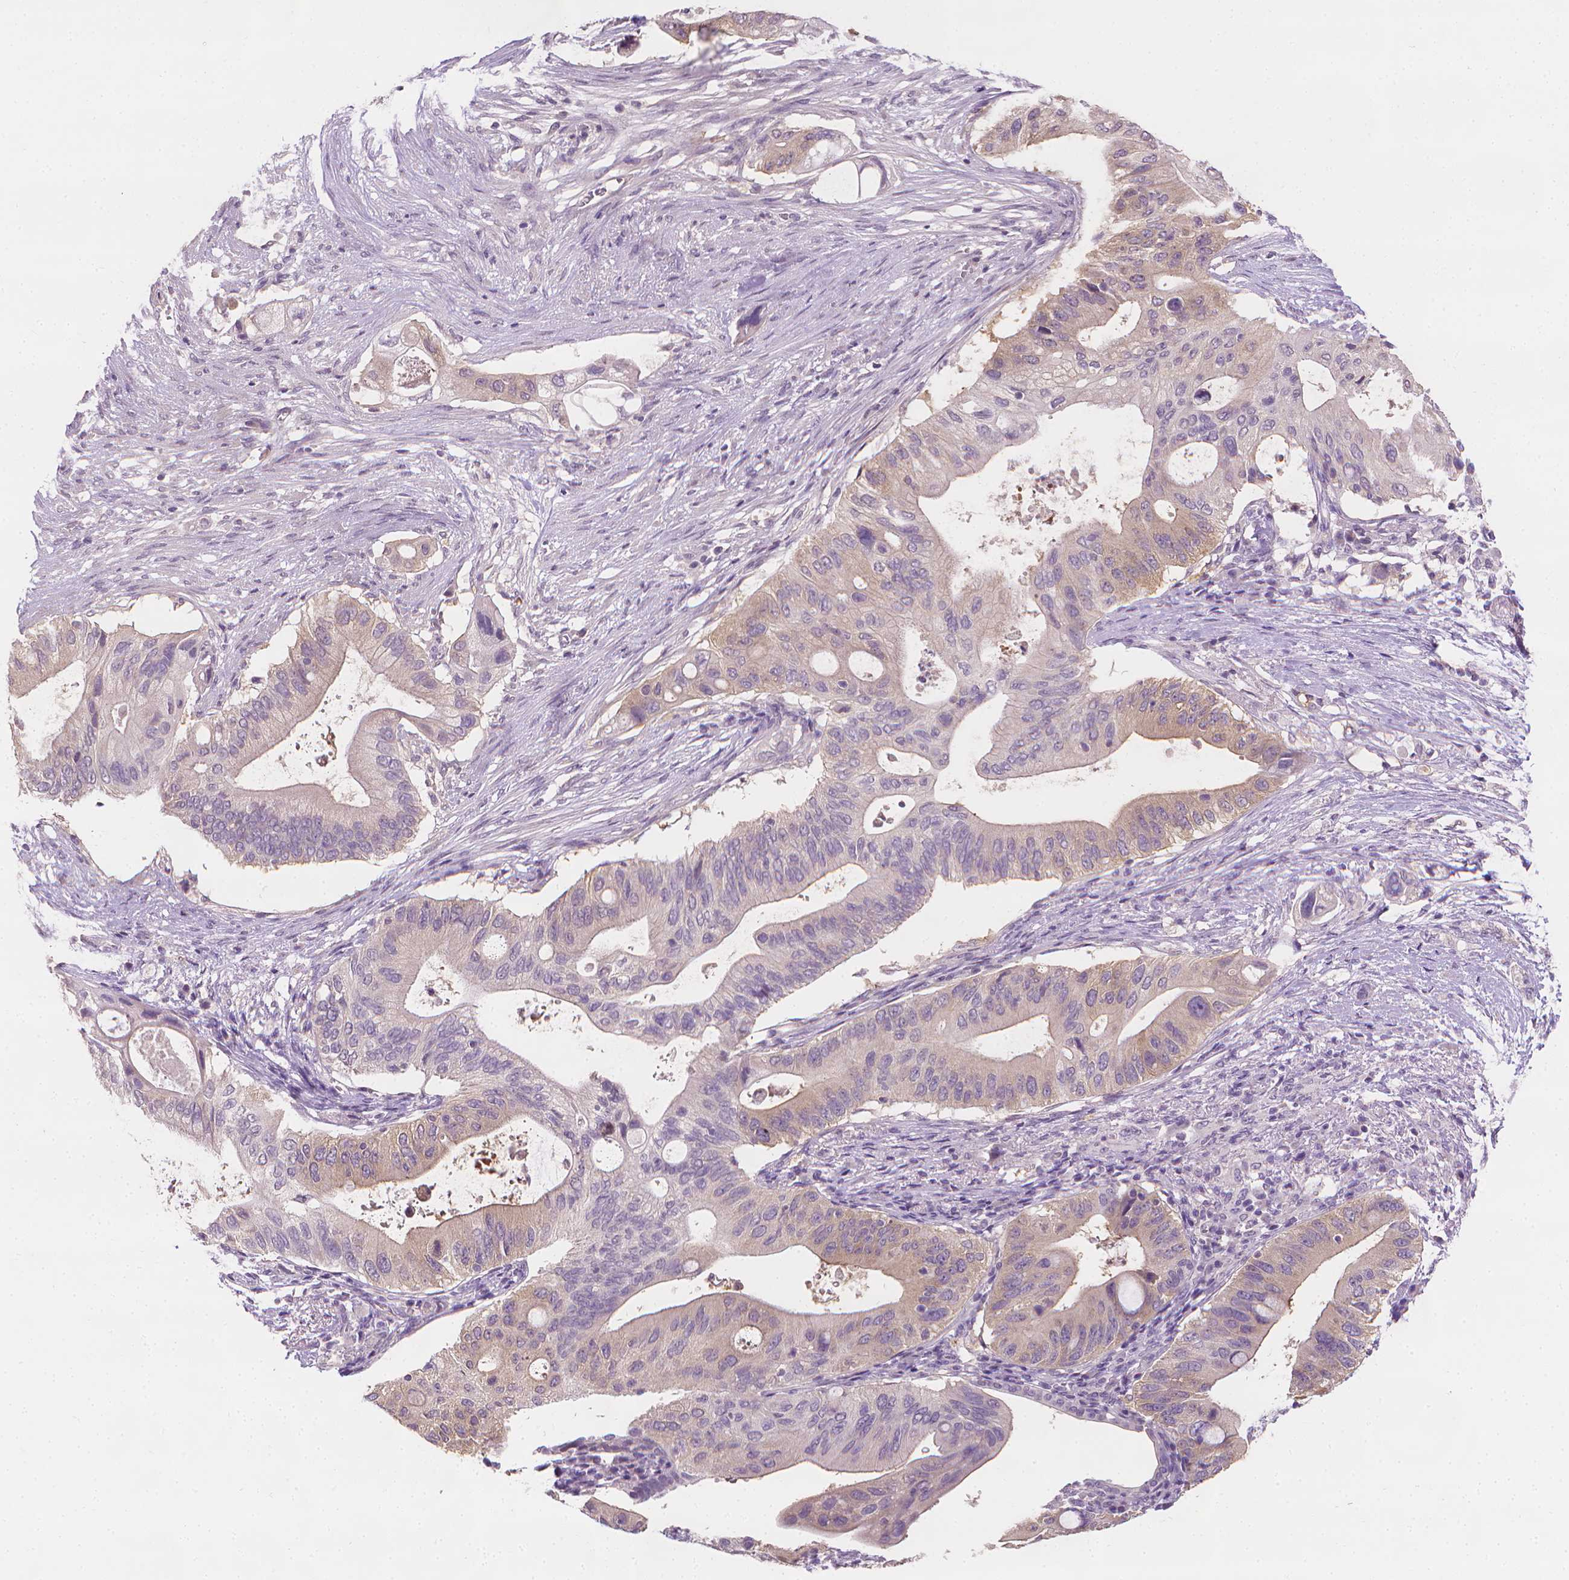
{"staining": {"intensity": "negative", "quantity": "none", "location": "none"}, "tissue": "pancreatic cancer", "cell_type": "Tumor cells", "image_type": "cancer", "snomed": [{"axis": "morphology", "description": "Adenocarcinoma, NOS"}, {"axis": "topography", "description": "Pancreas"}], "caption": "This is an immunohistochemistry (IHC) image of pancreatic adenocarcinoma. There is no positivity in tumor cells.", "gene": "FASN", "patient": {"sex": "female", "age": 72}}